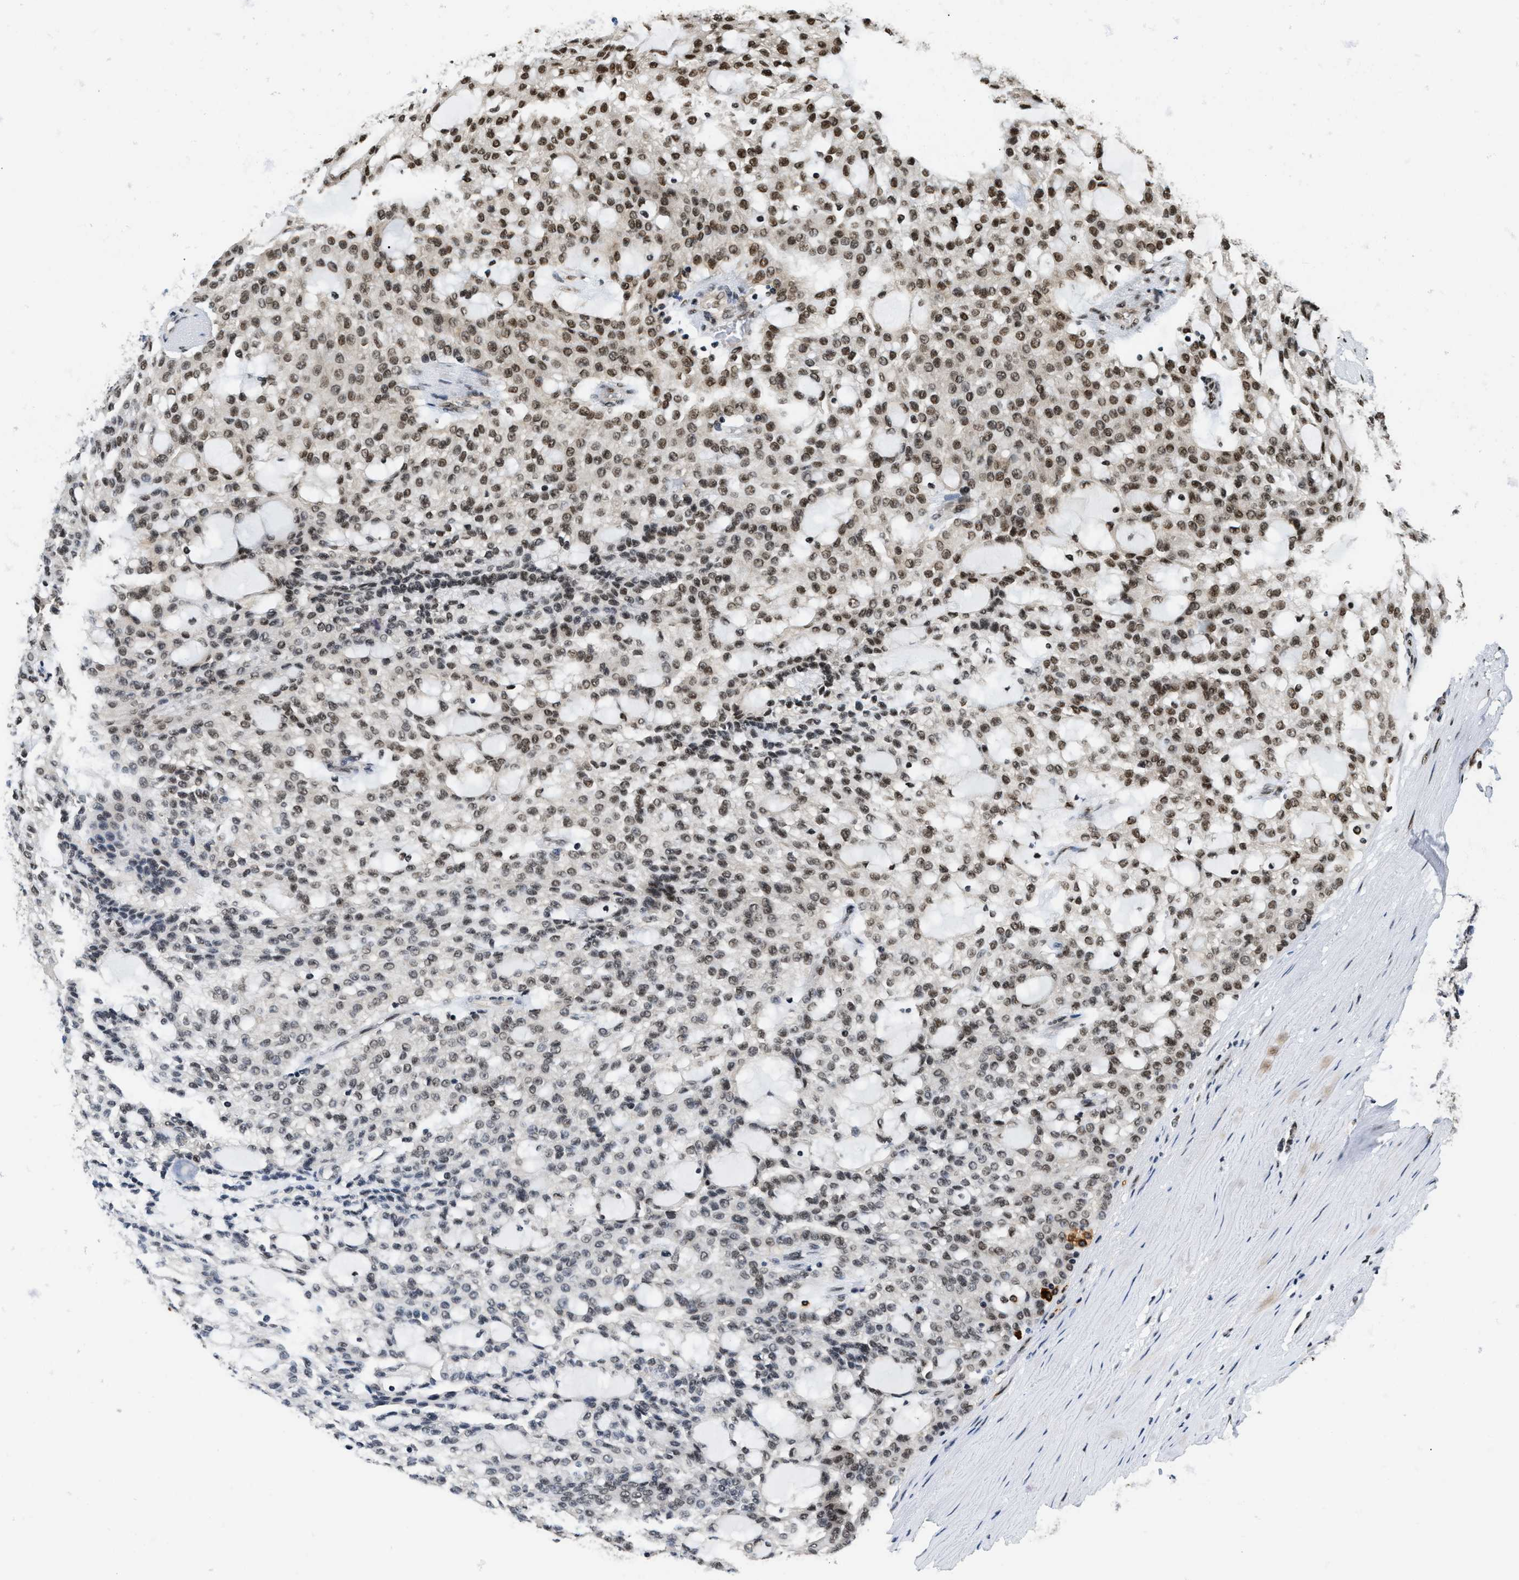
{"staining": {"intensity": "moderate", "quantity": "25%-75%", "location": "nuclear"}, "tissue": "renal cancer", "cell_type": "Tumor cells", "image_type": "cancer", "snomed": [{"axis": "morphology", "description": "Adenocarcinoma, NOS"}, {"axis": "topography", "description": "Kidney"}], "caption": "Immunohistochemical staining of human renal cancer (adenocarcinoma) exhibits moderate nuclear protein staining in approximately 25%-75% of tumor cells.", "gene": "CCNDBP1", "patient": {"sex": "male", "age": 63}}